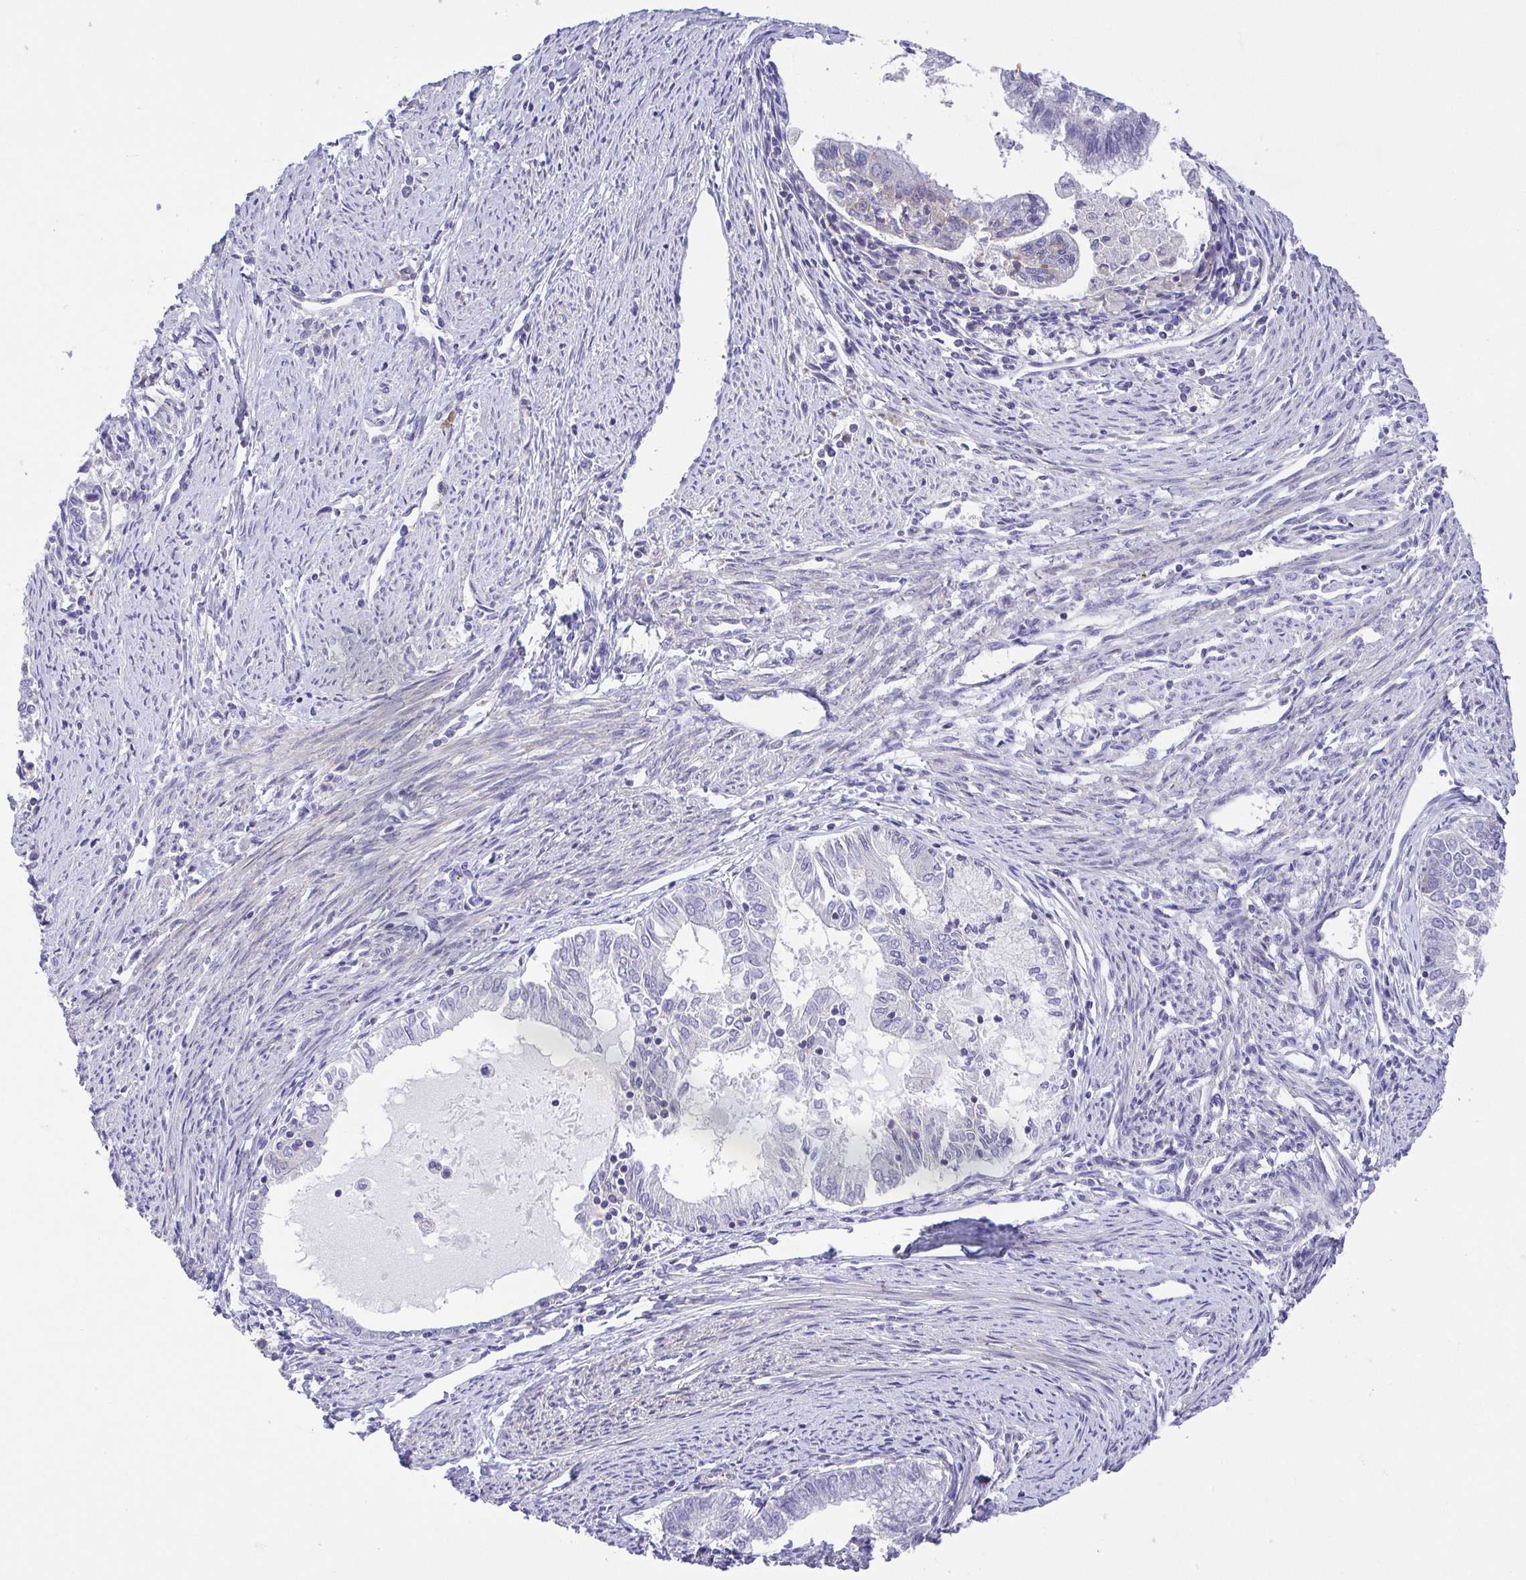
{"staining": {"intensity": "negative", "quantity": "none", "location": "none"}, "tissue": "endometrial cancer", "cell_type": "Tumor cells", "image_type": "cancer", "snomed": [{"axis": "morphology", "description": "Adenocarcinoma, NOS"}, {"axis": "topography", "description": "Endometrium"}], "caption": "This photomicrograph is of endometrial cancer stained with immunohistochemistry (IHC) to label a protein in brown with the nuclei are counter-stained blue. There is no positivity in tumor cells.", "gene": "PRR14L", "patient": {"sex": "female", "age": 79}}